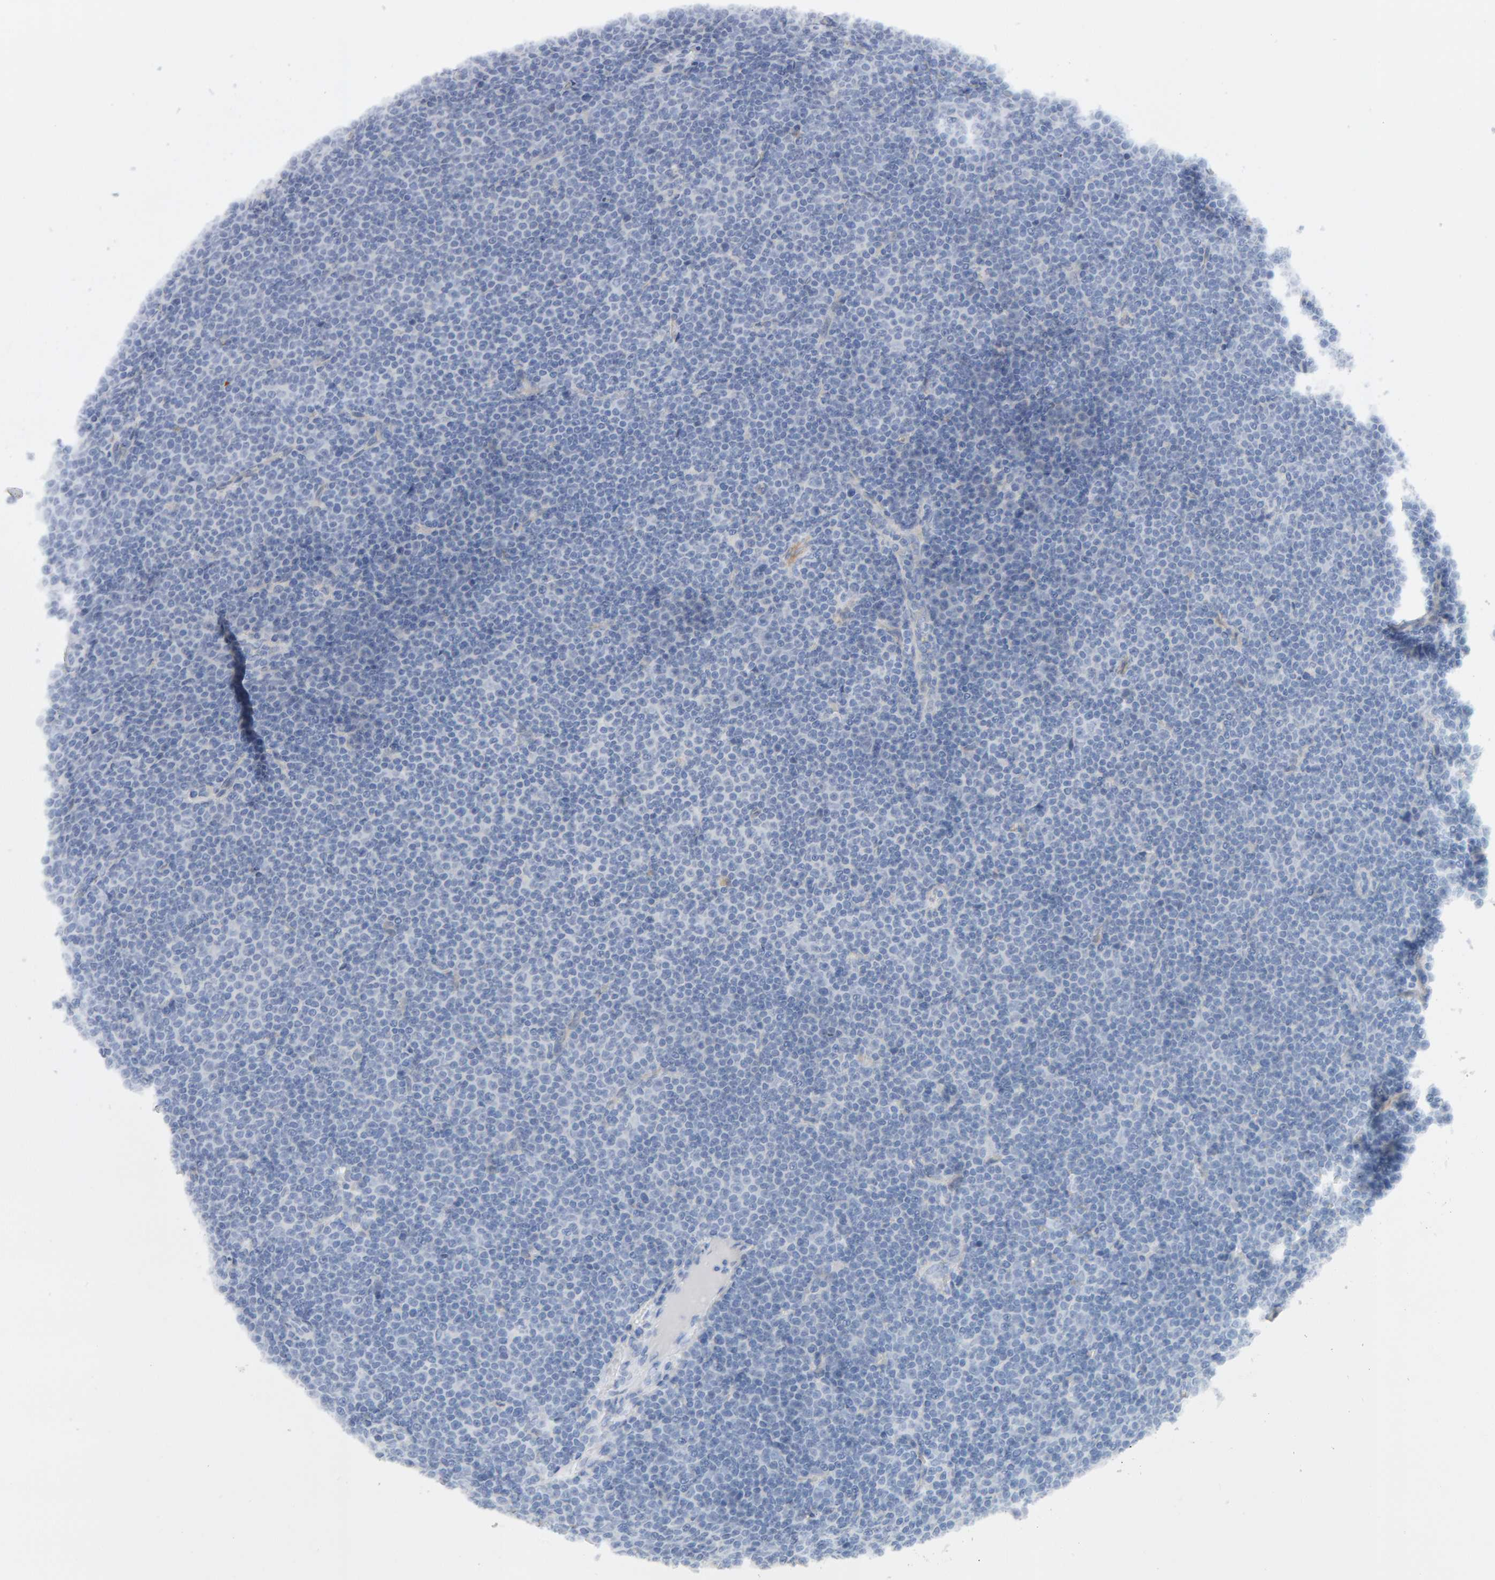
{"staining": {"intensity": "negative", "quantity": "none", "location": "none"}, "tissue": "lymphoma", "cell_type": "Tumor cells", "image_type": "cancer", "snomed": [{"axis": "morphology", "description": "Malignant lymphoma, non-Hodgkin's type, Low grade"}, {"axis": "topography", "description": "Lymph node"}], "caption": "Tumor cells show no significant protein positivity in lymphoma.", "gene": "METRNL", "patient": {"sex": "female", "age": 67}}